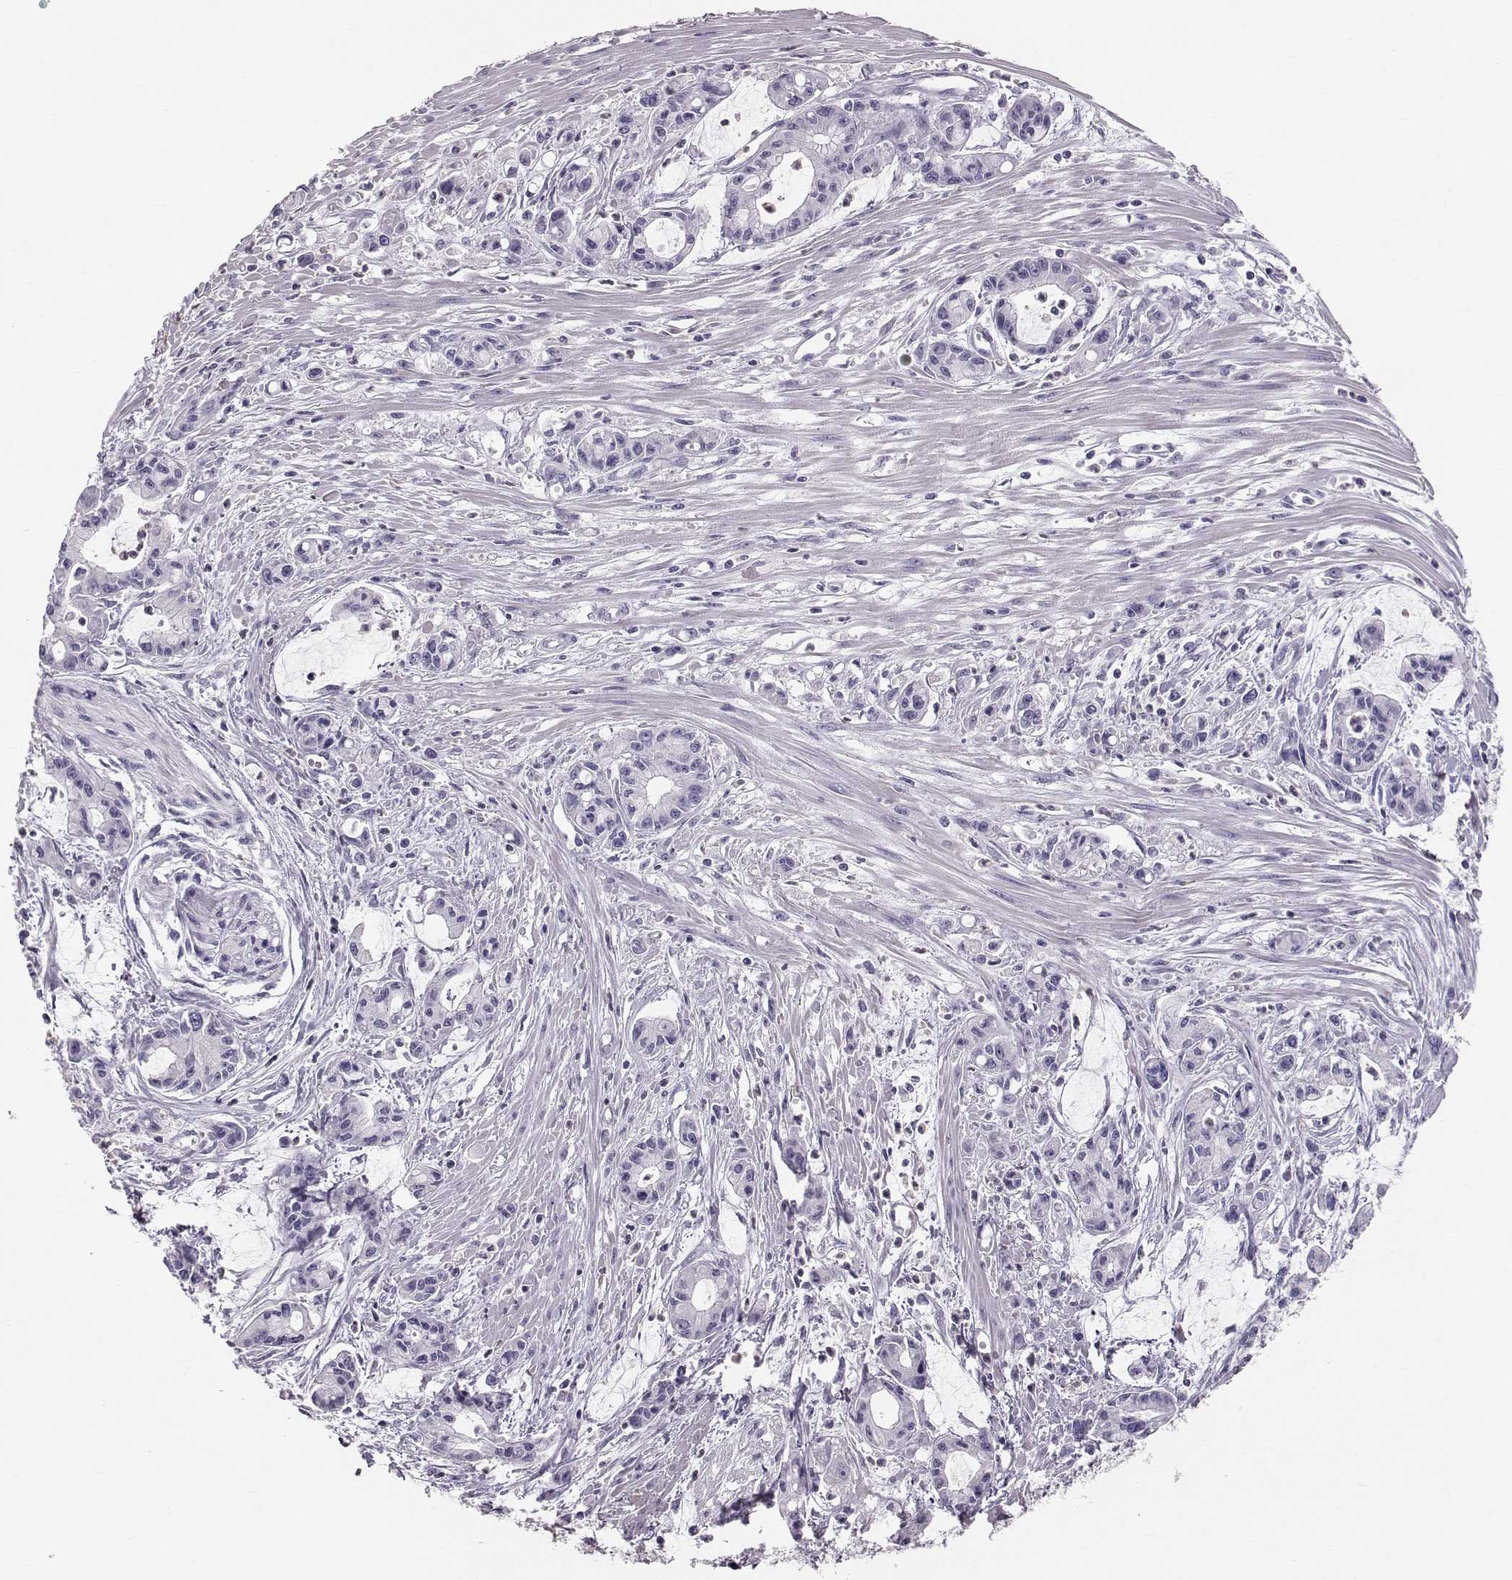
{"staining": {"intensity": "negative", "quantity": "none", "location": "none"}, "tissue": "pancreatic cancer", "cell_type": "Tumor cells", "image_type": "cancer", "snomed": [{"axis": "morphology", "description": "Adenocarcinoma, NOS"}, {"axis": "topography", "description": "Pancreas"}], "caption": "DAB (3,3'-diaminobenzidine) immunohistochemical staining of pancreatic cancer (adenocarcinoma) exhibits no significant staining in tumor cells. The staining was performed using DAB to visualize the protein expression in brown, while the nuclei were stained in blue with hematoxylin (Magnification: 20x).", "gene": "POU1F1", "patient": {"sex": "male", "age": 48}}